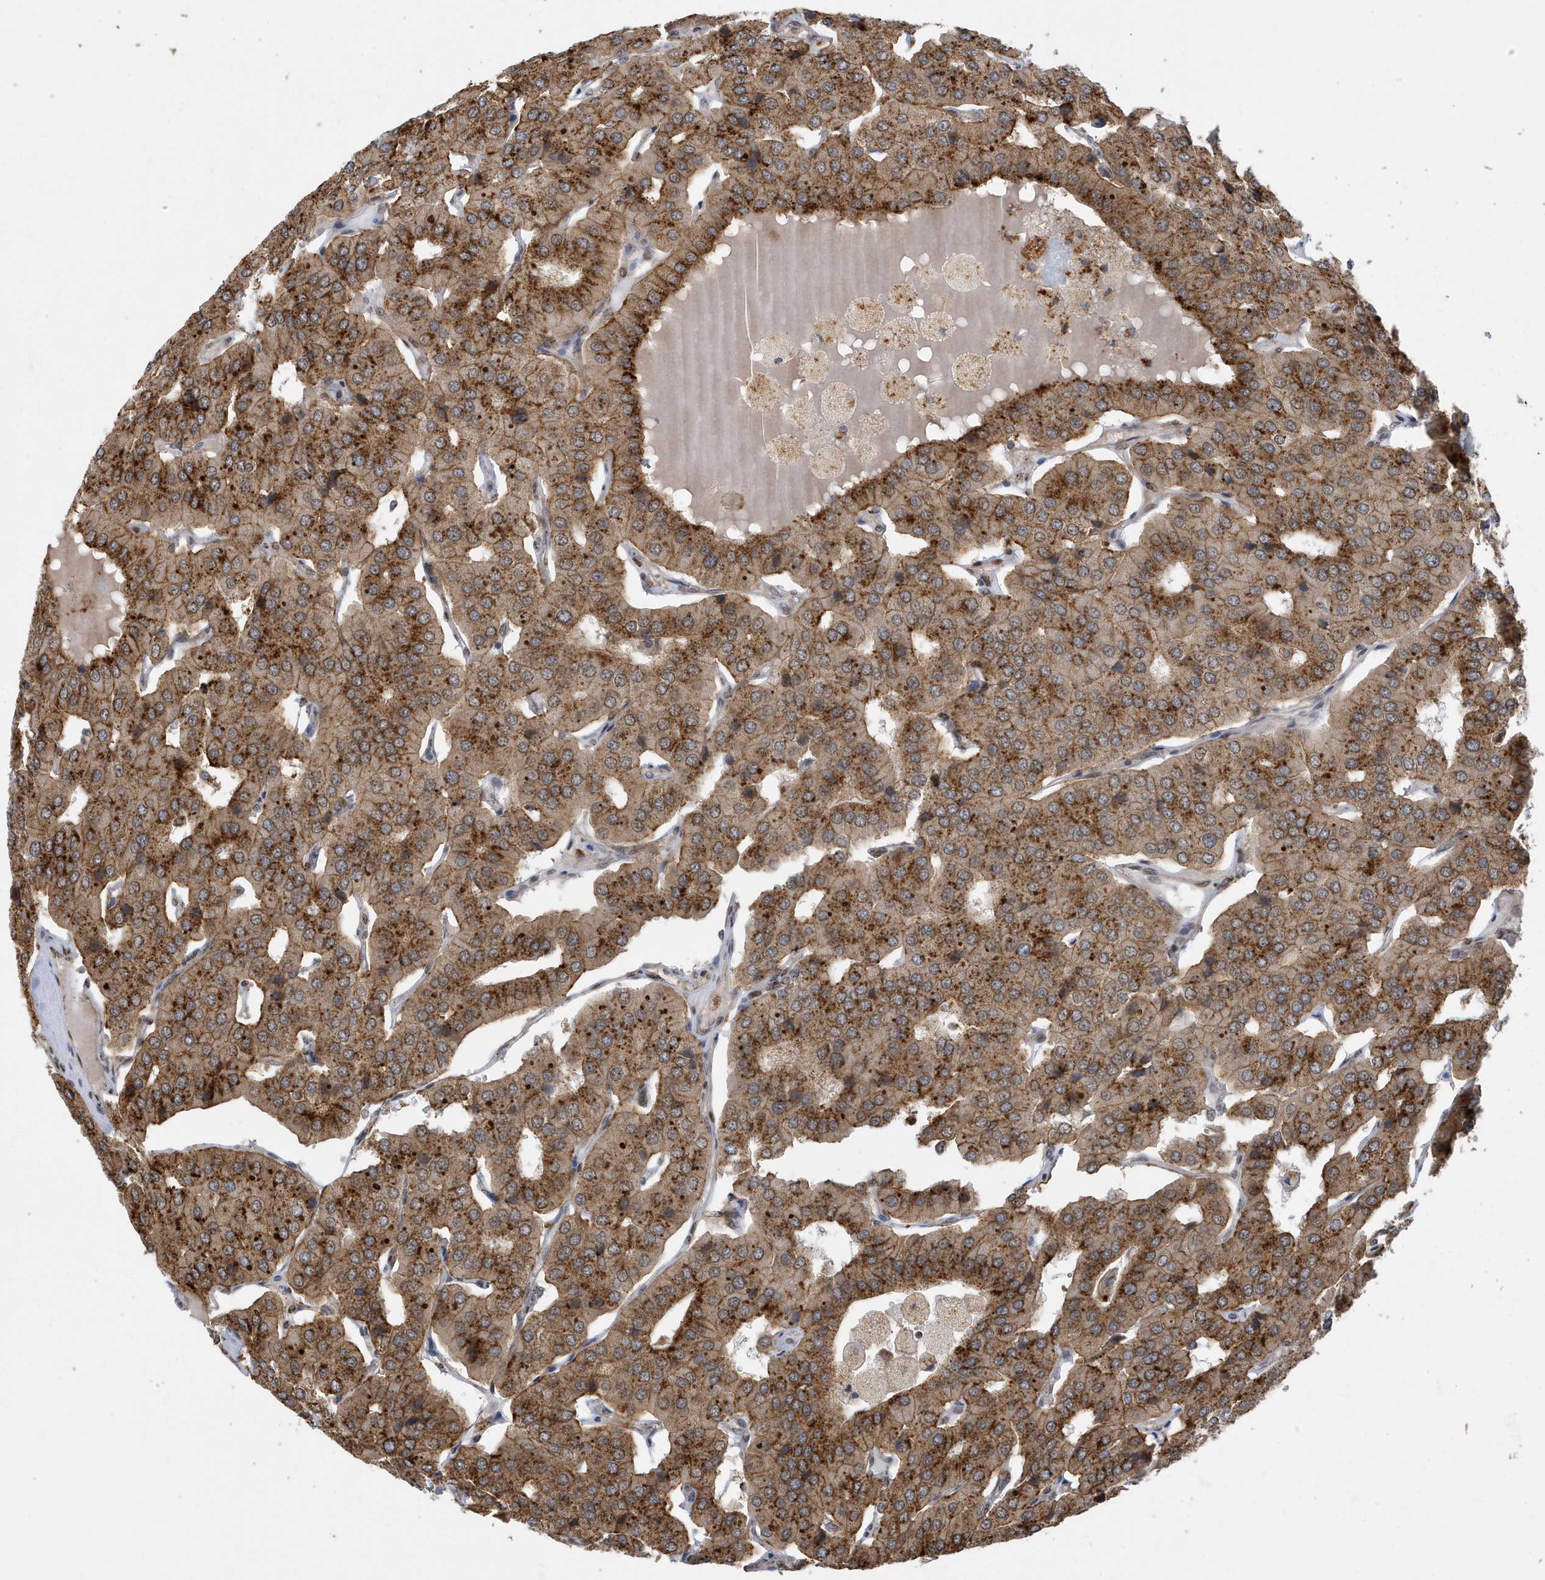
{"staining": {"intensity": "strong", "quantity": ">75%", "location": "cytoplasmic/membranous"}, "tissue": "parathyroid gland", "cell_type": "Glandular cells", "image_type": "normal", "snomed": [{"axis": "morphology", "description": "Normal tissue, NOS"}, {"axis": "morphology", "description": "Adenoma, NOS"}, {"axis": "topography", "description": "Parathyroid gland"}], "caption": "Parathyroid gland stained with DAB immunohistochemistry exhibits high levels of strong cytoplasmic/membranous expression in approximately >75% of glandular cells.", "gene": "ZNF507", "patient": {"sex": "female", "age": 86}}